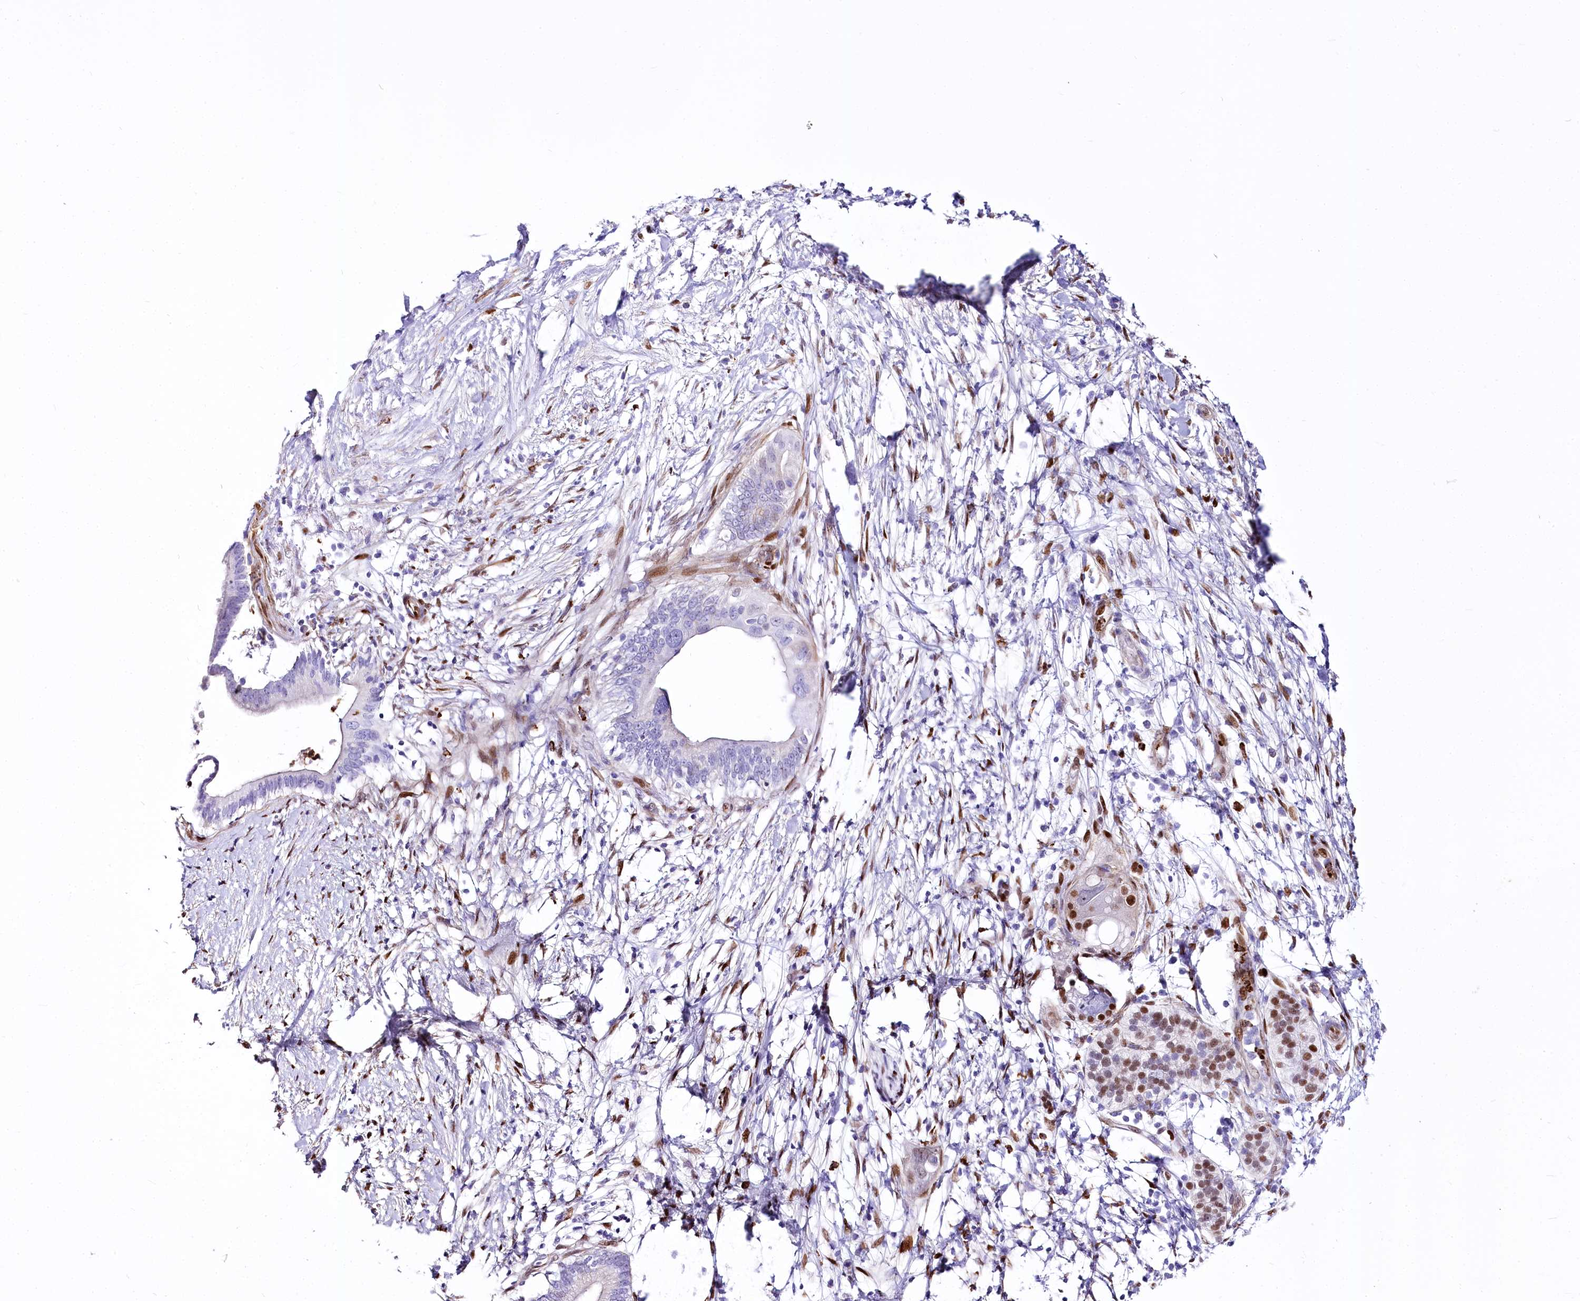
{"staining": {"intensity": "moderate", "quantity": "25%-75%", "location": "nuclear"}, "tissue": "pancreatic cancer", "cell_type": "Tumor cells", "image_type": "cancer", "snomed": [{"axis": "morphology", "description": "Adenocarcinoma, NOS"}, {"axis": "topography", "description": "Pancreas"}], "caption": "A photomicrograph of adenocarcinoma (pancreatic) stained for a protein exhibits moderate nuclear brown staining in tumor cells.", "gene": "PTMS", "patient": {"sex": "male", "age": 68}}